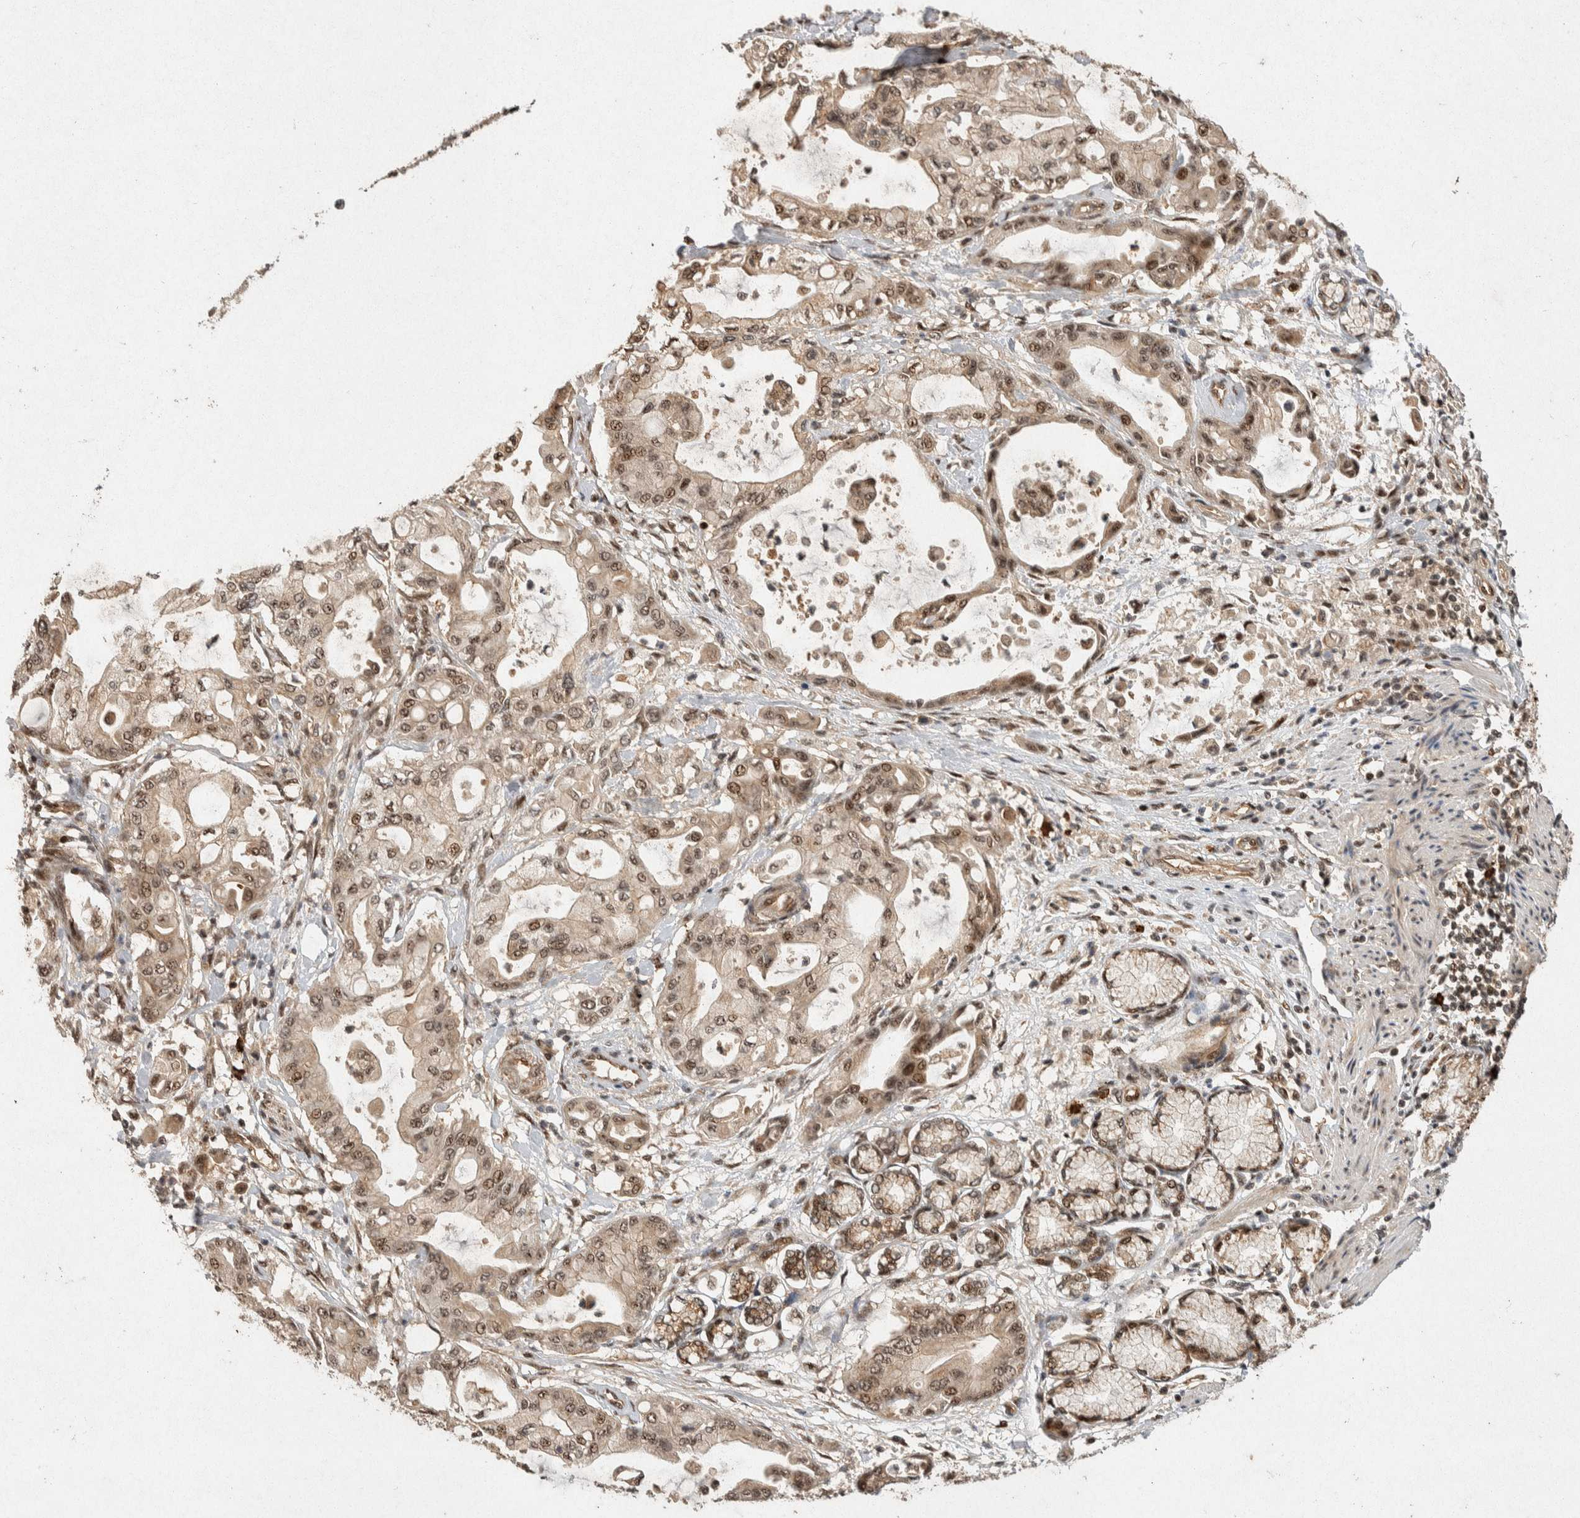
{"staining": {"intensity": "moderate", "quantity": ">75%", "location": "cytoplasmic/membranous,nuclear"}, "tissue": "pancreatic cancer", "cell_type": "Tumor cells", "image_type": "cancer", "snomed": [{"axis": "morphology", "description": "Adenocarcinoma, NOS"}, {"axis": "morphology", "description": "Adenocarcinoma, metastatic, NOS"}, {"axis": "topography", "description": "Lymph node"}, {"axis": "topography", "description": "Pancreas"}, {"axis": "topography", "description": "Duodenum"}], "caption": "Pancreatic cancer tissue reveals moderate cytoplasmic/membranous and nuclear positivity in approximately >75% of tumor cells (brown staining indicates protein expression, while blue staining denotes nuclei).", "gene": "TOR1B", "patient": {"sex": "female", "age": 64}}